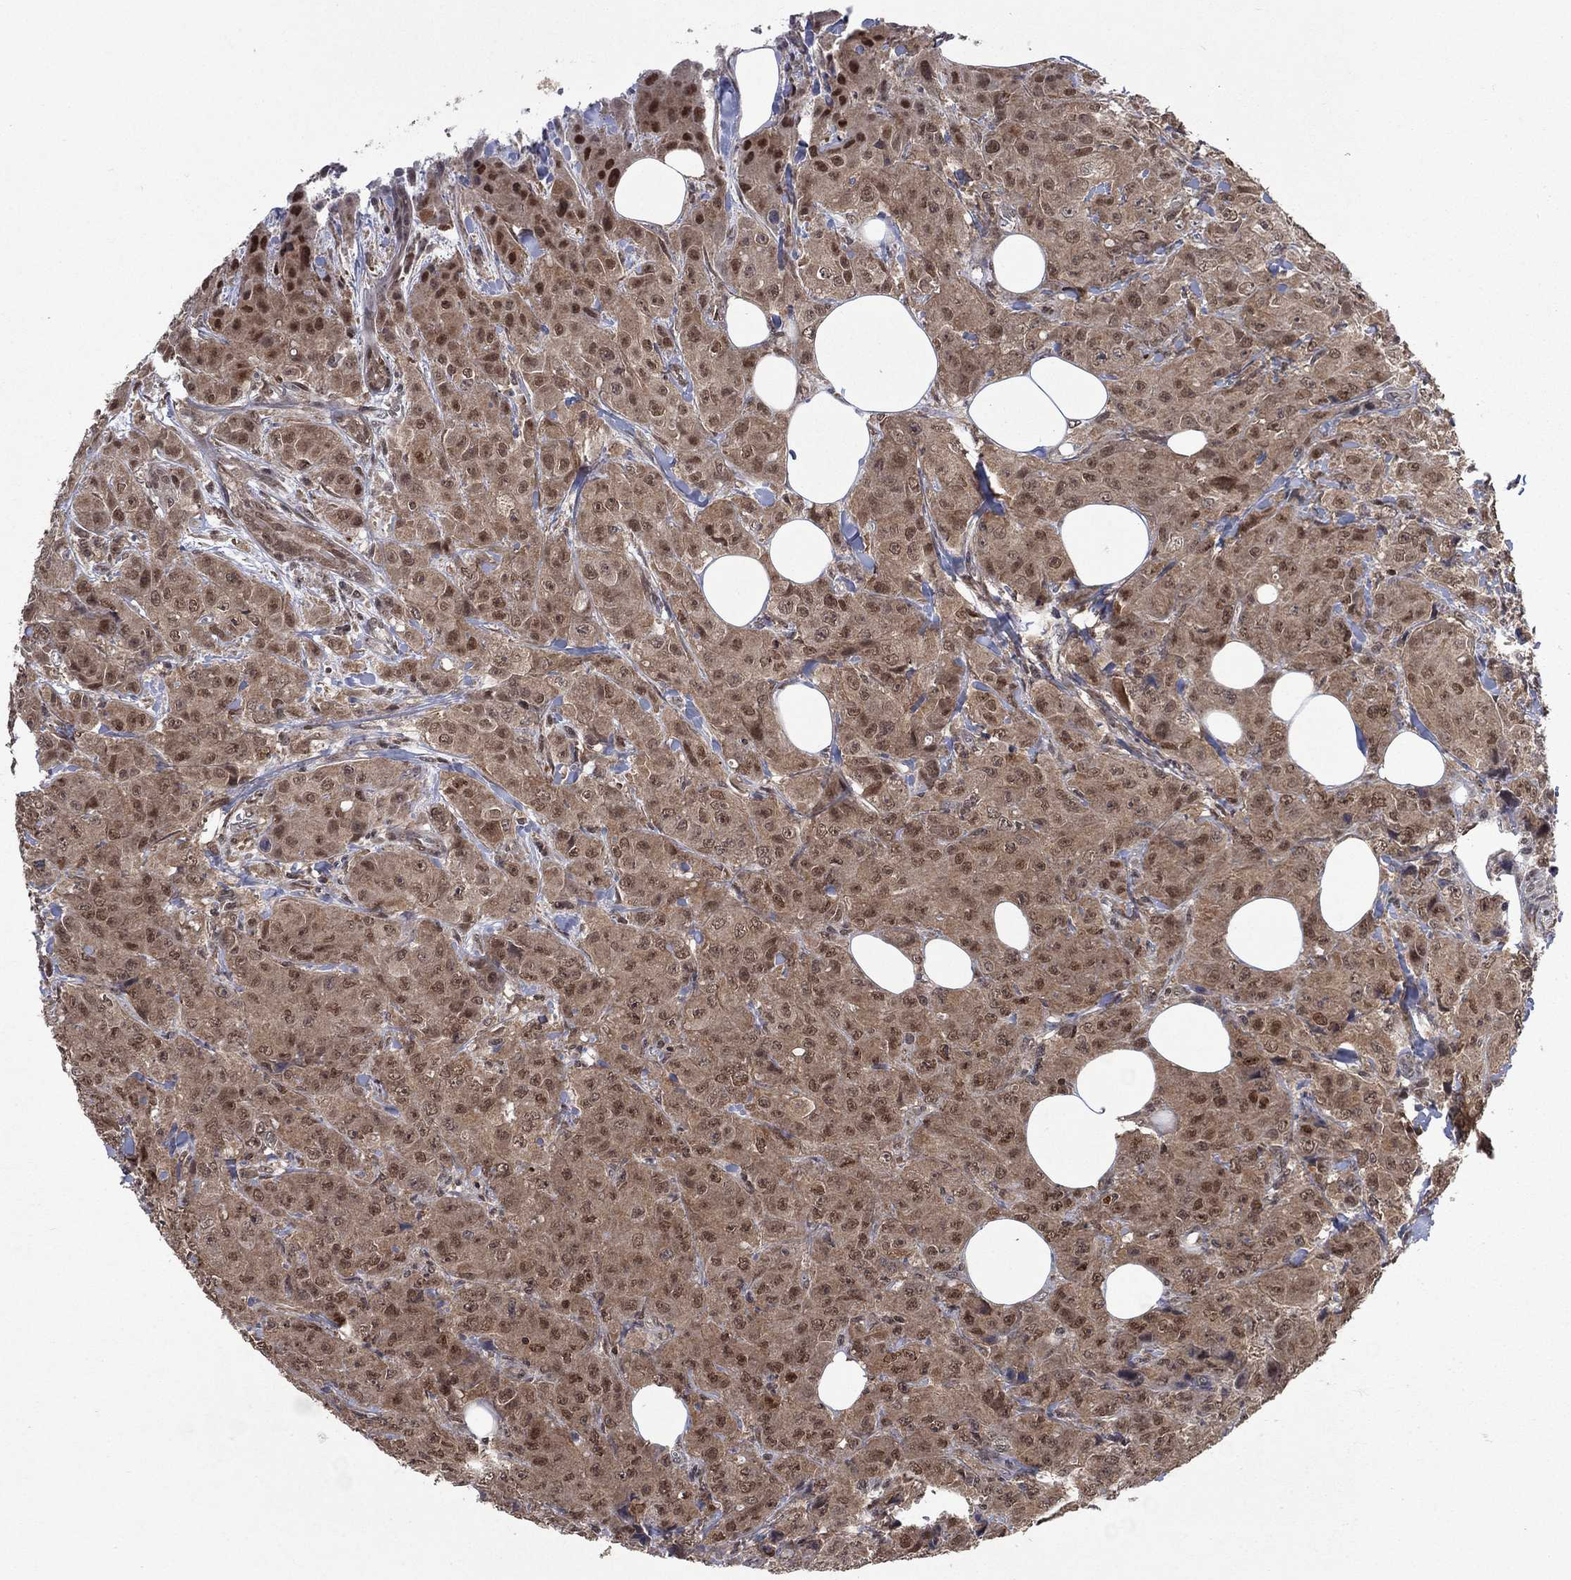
{"staining": {"intensity": "moderate", "quantity": ">75%", "location": "cytoplasmic/membranous,nuclear"}, "tissue": "breast cancer", "cell_type": "Tumor cells", "image_type": "cancer", "snomed": [{"axis": "morphology", "description": "Duct carcinoma"}, {"axis": "topography", "description": "Breast"}], "caption": "Human breast cancer (intraductal carcinoma) stained with a protein marker reveals moderate staining in tumor cells.", "gene": "IAH1", "patient": {"sex": "female", "age": 43}}